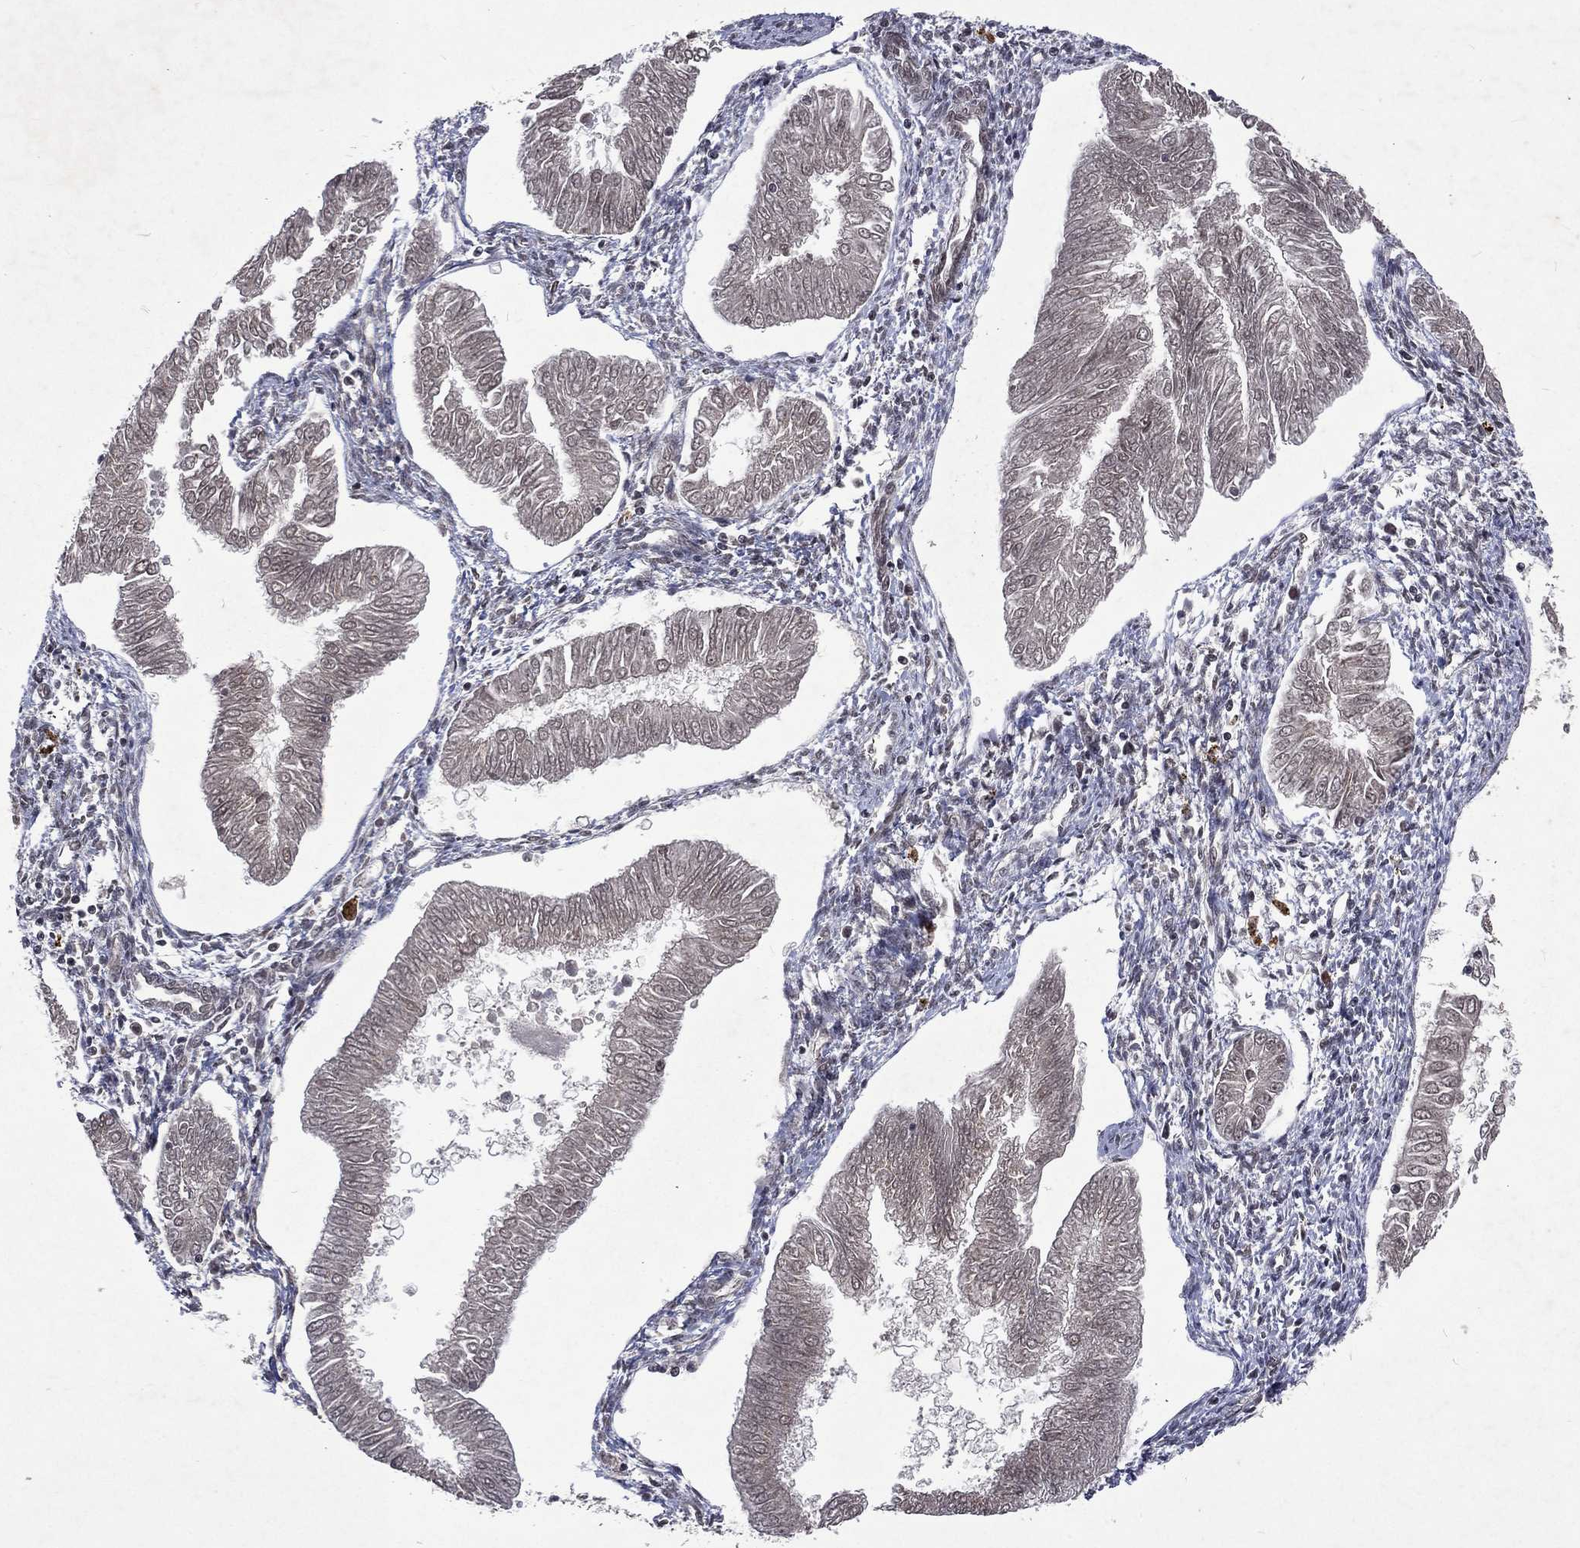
{"staining": {"intensity": "negative", "quantity": "none", "location": "none"}, "tissue": "endometrial cancer", "cell_type": "Tumor cells", "image_type": "cancer", "snomed": [{"axis": "morphology", "description": "Adenocarcinoma, NOS"}, {"axis": "topography", "description": "Endometrium"}], "caption": "Tumor cells are negative for protein expression in human adenocarcinoma (endometrial). The staining was performed using DAB to visualize the protein expression in brown, while the nuclei were stained in blue with hematoxylin (Magnification: 20x).", "gene": "DMAP1", "patient": {"sex": "female", "age": 53}}